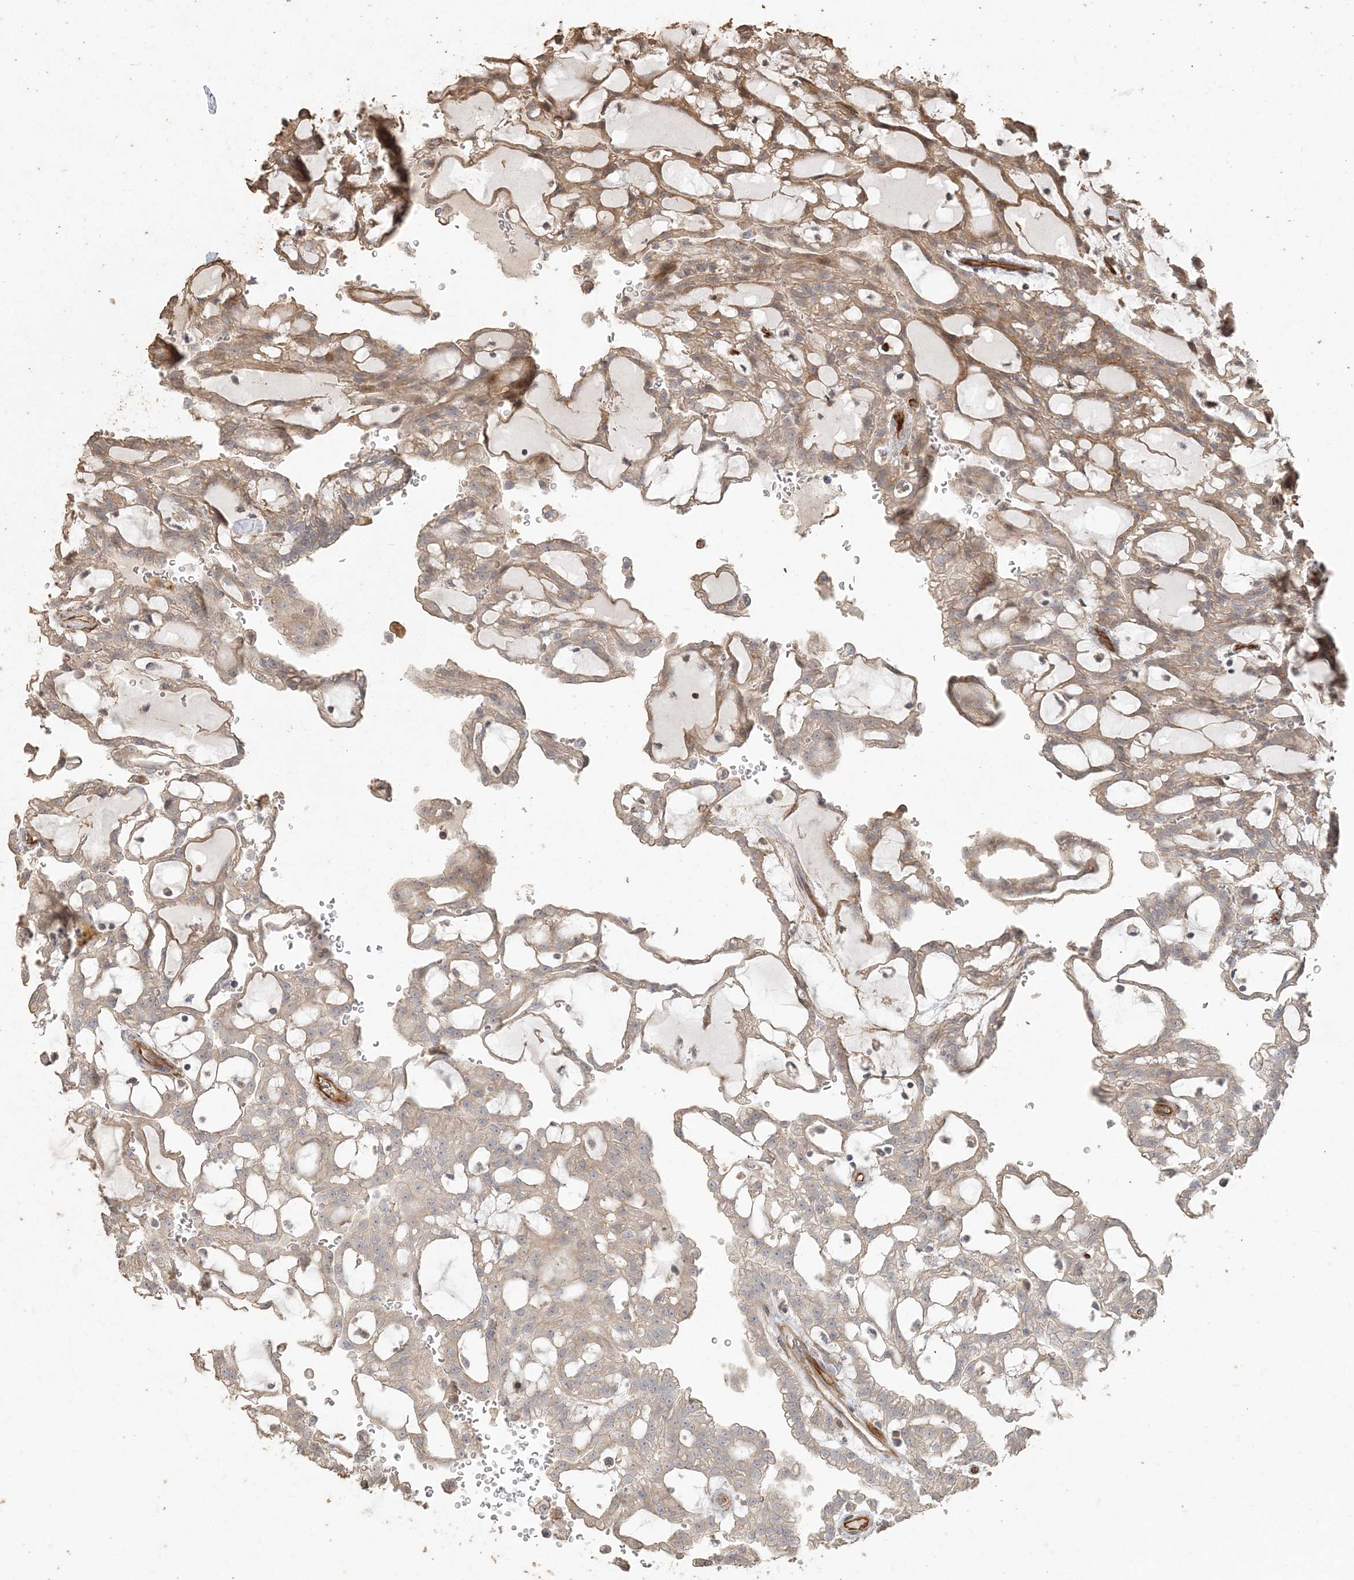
{"staining": {"intensity": "moderate", "quantity": "<25%", "location": "cytoplasmic/membranous"}, "tissue": "renal cancer", "cell_type": "Tumor cells", "image_type": "cancer", "snomed": [{"axis": "morphology", "description": "Adenocarcinoma, NOS"}, {"axis": "topography", "description": "Kidney"}], "caption": "Protein staining of renal cancer tissue displays moderate cytoplasmic/membranous positivity in approximately <25% of tumor cells.", "gene": "RNF145", "patient": {"sex": "male", "age": 63}}